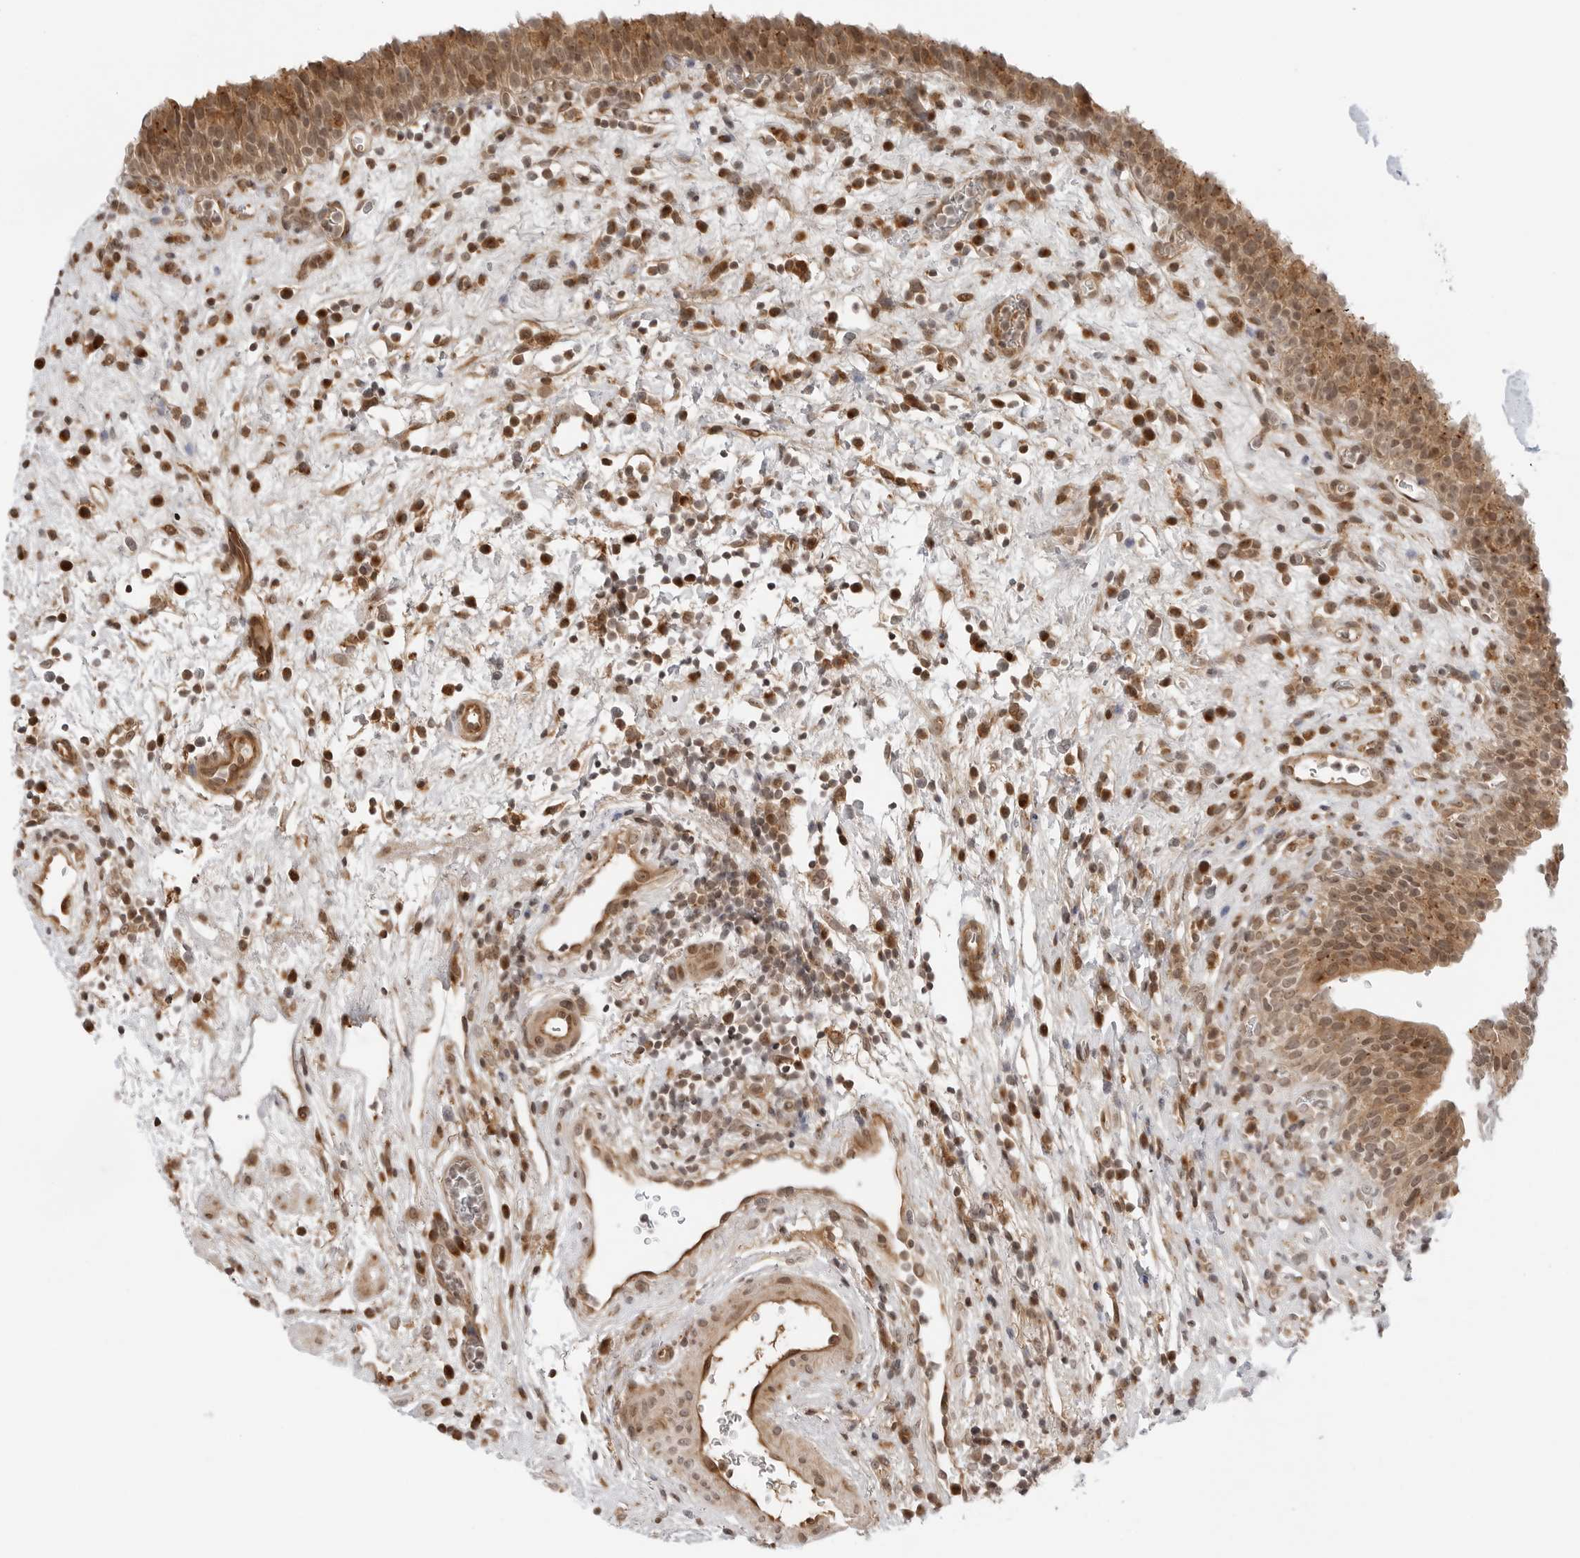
{"staining": {"intensity": "moderate", "quantity": ">75%", "location": "cytoplasmic/membranous,nuclear"}, "tissue": "urinary bladder", "cell_type": "Urothelial cells", "image_type": "normal", "snomed": [{"axis": "morphology", "description": "Normal tissue, NOS"}, {"axis": "morphology", "description": "Inflammation, NOS"}, {"axis": "topography", "description": "Urinary bladder"}], "caption": "Immunohistochemistry histopathology image of normal urinary bladder: human urinary bladder stained using IHC exhibits medium levels of moderate protein expression localized specifically in the cytoplasmic/membranous,nuclear of urothelial cells, appearing as a cytoplasmic/membranous,nuclear brown color.", "gene": "TIPRL", "patient": {"sex": "female", "age": 75}}